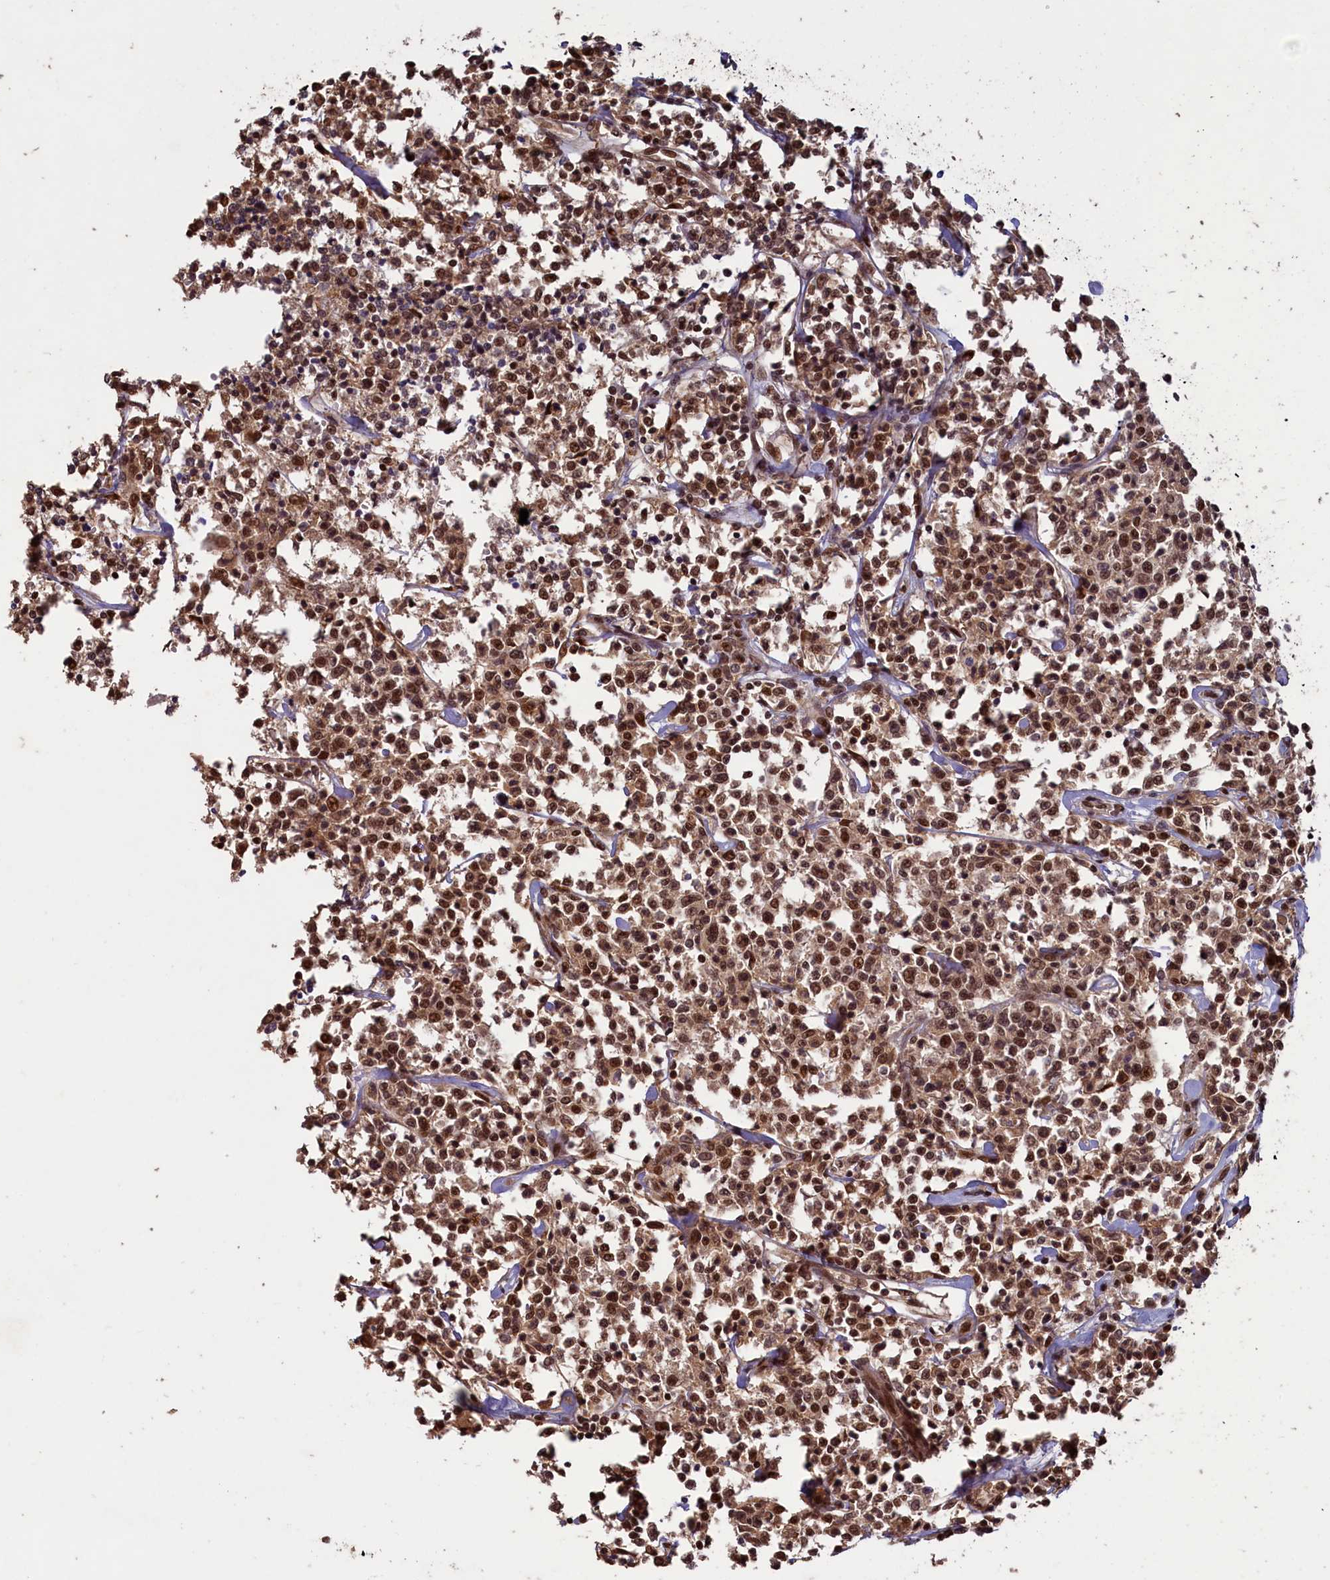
{"staining": {"intensity": "moderate", "quantity": ">75%", "location": "cytoplasmic/membranous,nuclear"}, "tissue": "lymphoma", "cell_type": "Tumor cells", "image_type": "cancer", "snomed": [{"axis": "morphology", "description": "Malignant lymphoma, non-Hodgkin's type, Low grade"}, {"axis": "topography", "description": "Small intestine"}], "caption": "Human lymphoma stained with a brown dye exhibits moderate cytoplasmic/membranous and nuclear positive positivity in approximately >75% of tumor cells.", "gene": "NAE1", "patient": {"sex": "female", "age": 59}}